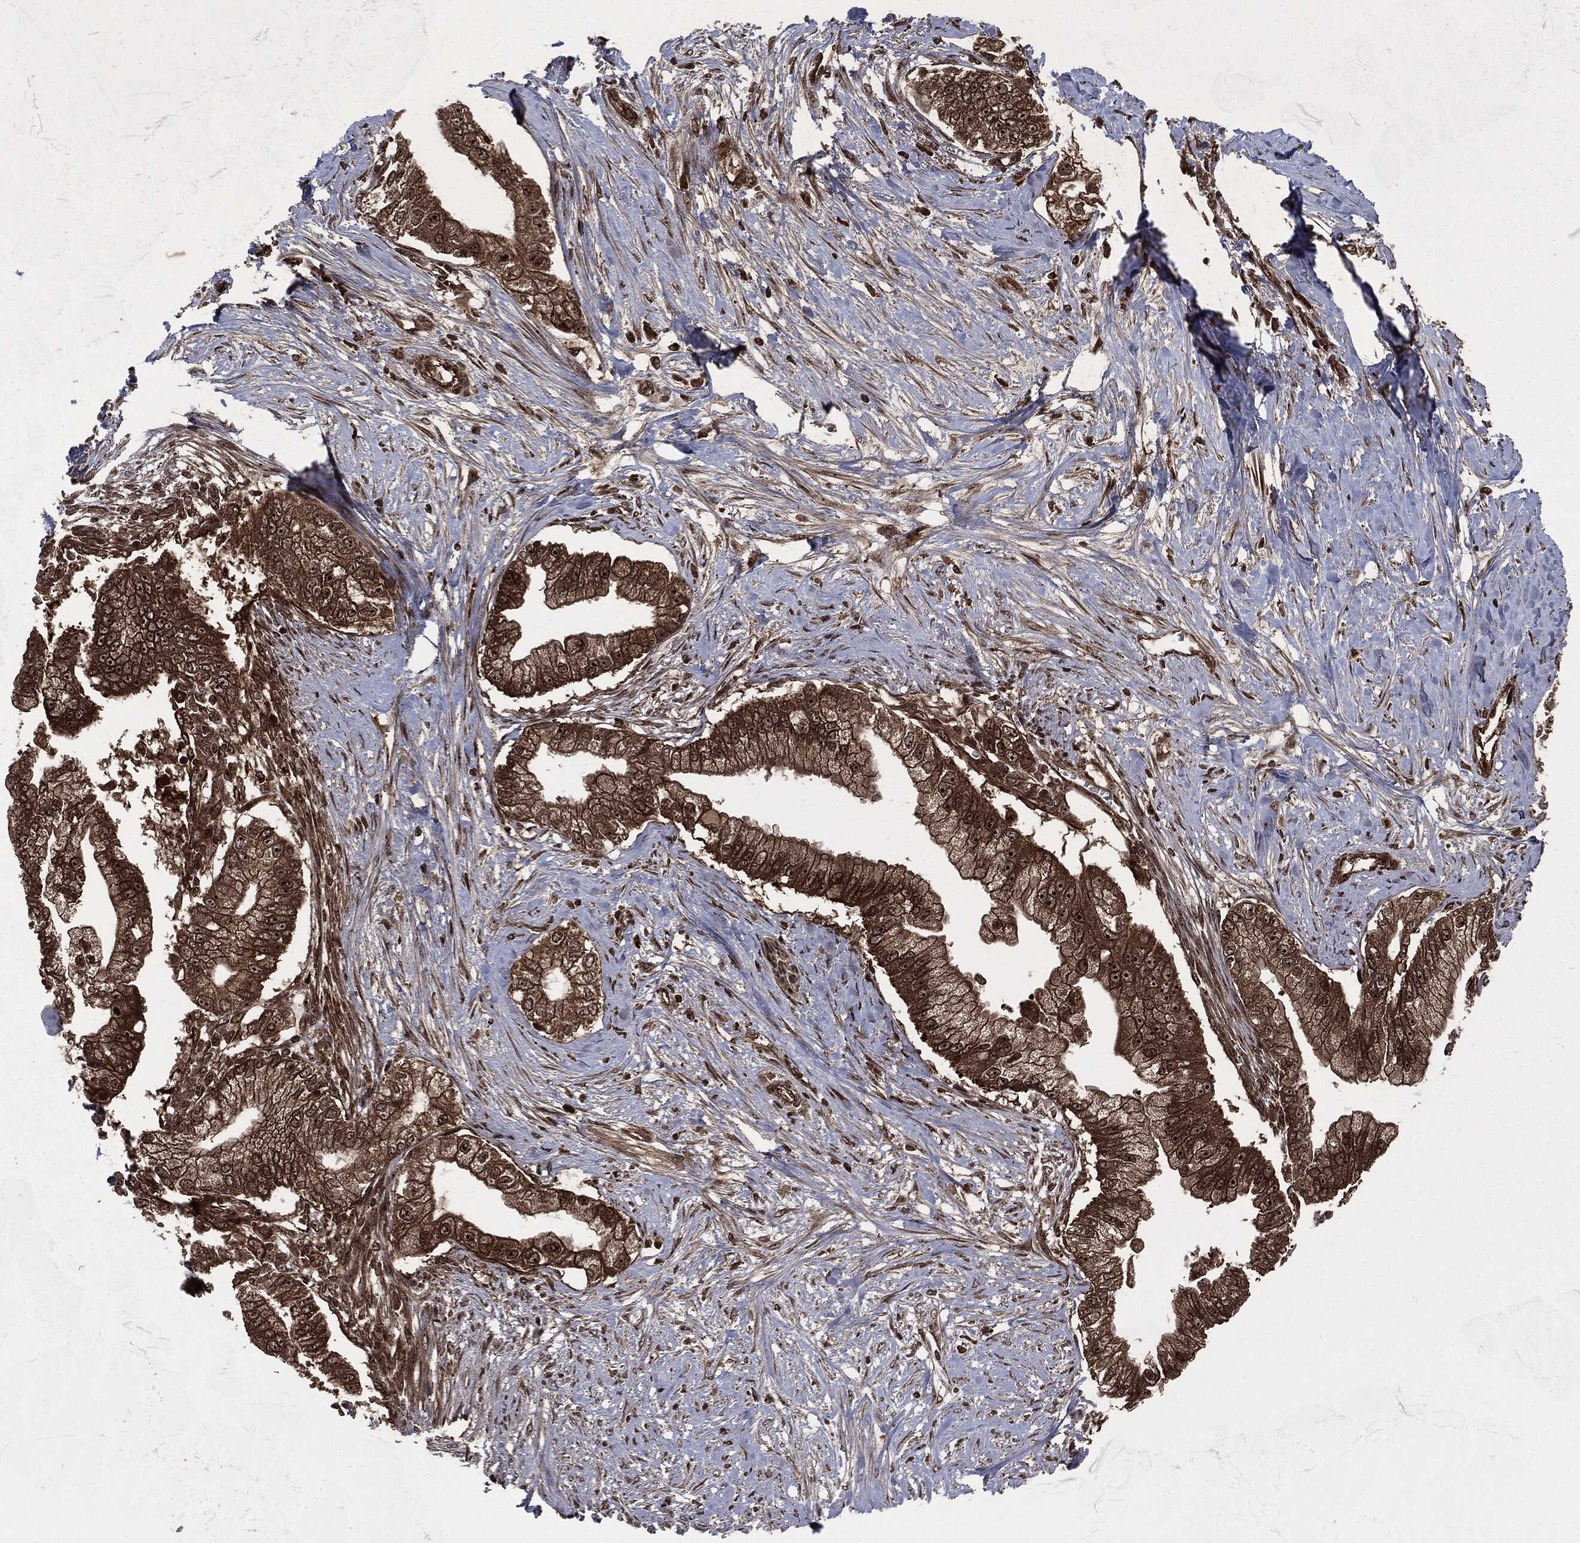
{"staining": {"intensity": "strong", "quantity": ">75%", "location": "cytoplasmic/membranous,nuclear"}, "tissue": "pancreatic cancer", "cell_type": "Tumor cells", "image_type": "cancer", "snomed": [{"axis": "morphology", "description": "Adenocarcinoma, NOS"}, {"axis": "topography", "description": "Pancreas"}], "caption": "Tumor cells display high levels of strong cytoplasmic/membranous and nuclear expression in approximately >75% of cells in human adenocarcinoma (pancreatic).", "gene": "CARD6", "patient": {"sex": "male", "age": 70}}